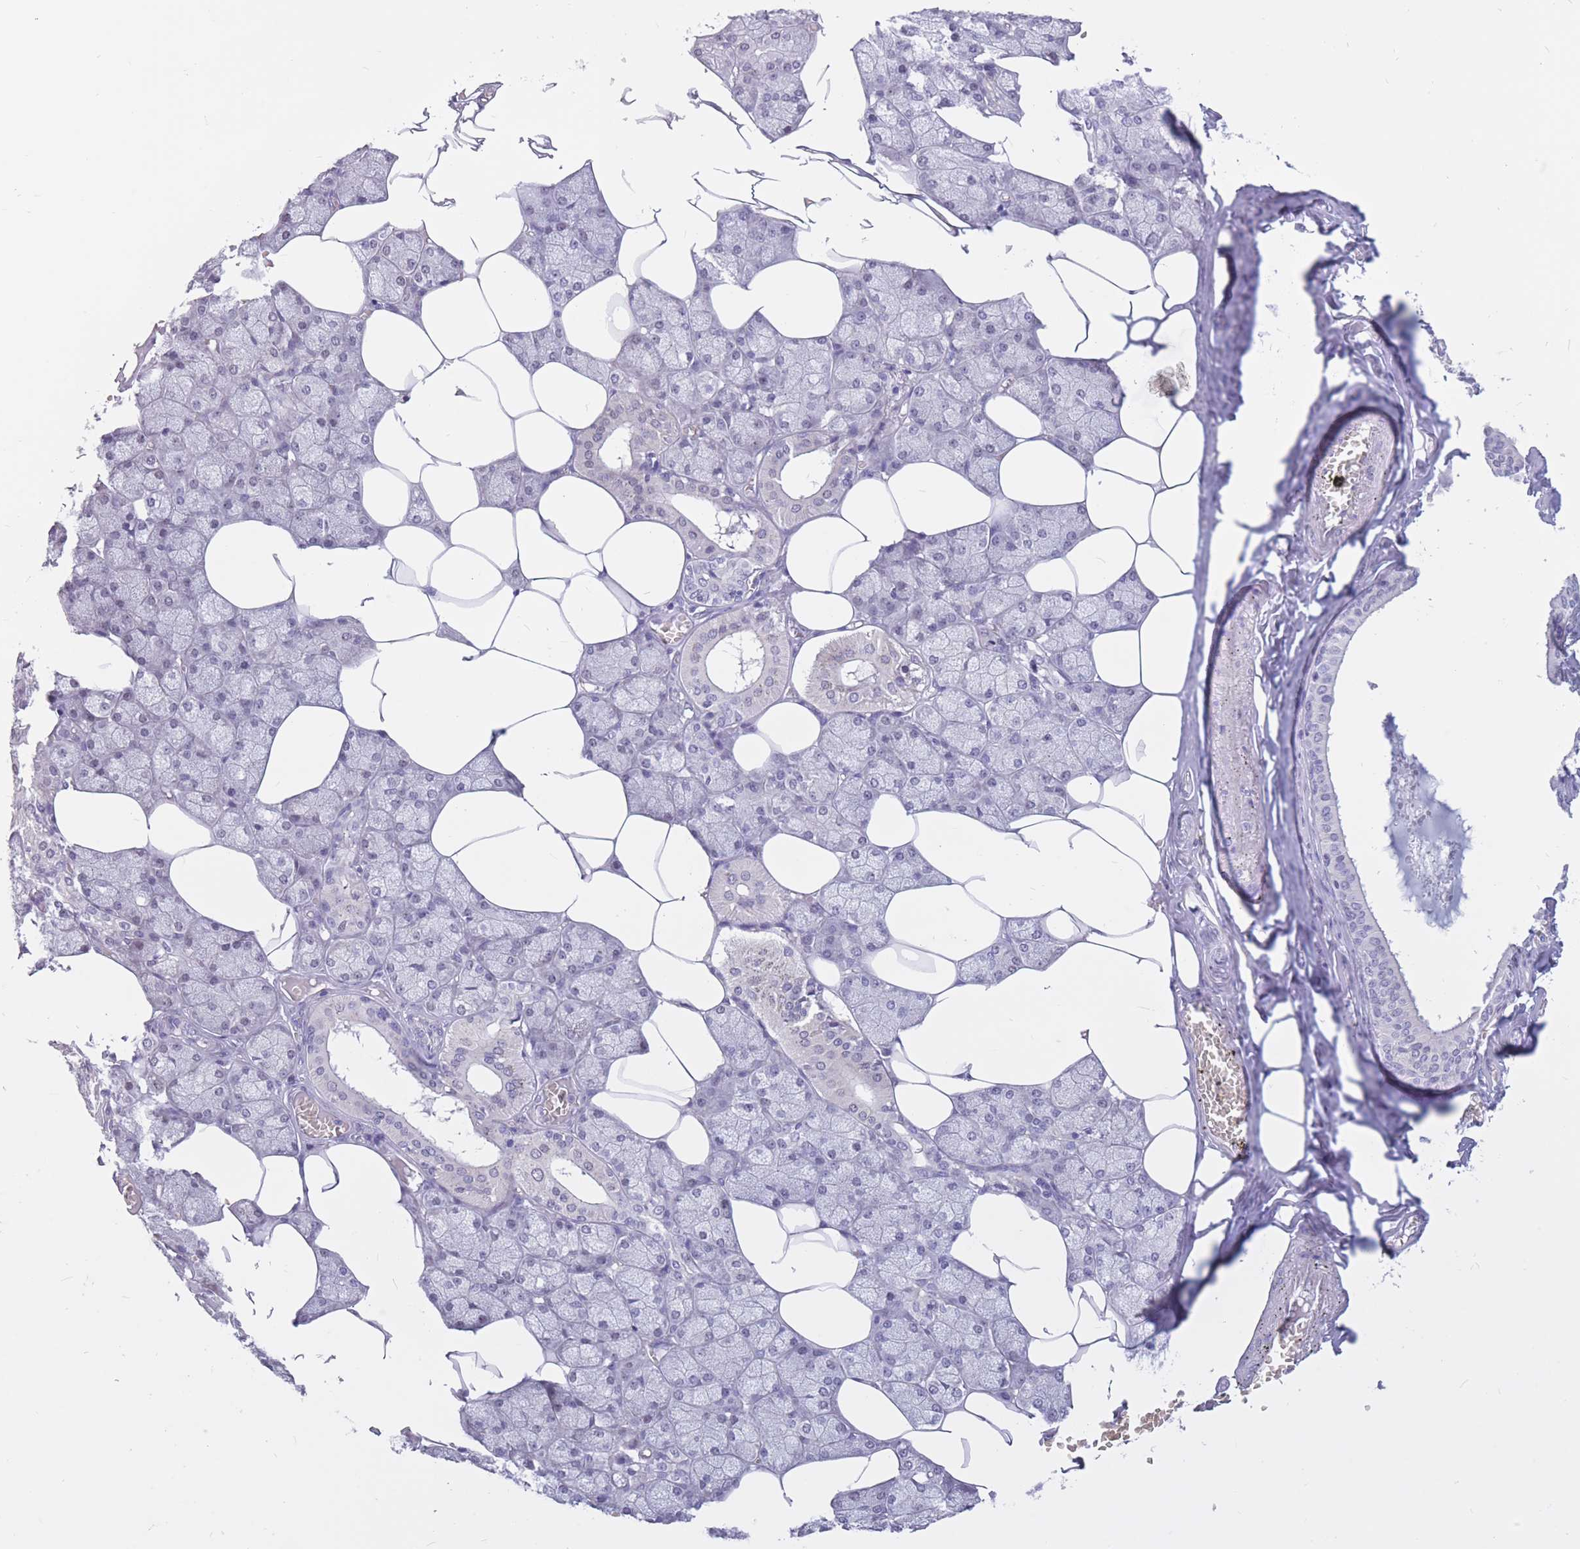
{"staining": {"intensity": "negative", "quantity": "none", "location": "none"}, "tissue": "salivary gland", "cell_type": "Glandular cells", "image_type": "normal", "snomed": [{"axis": "morphology", "description": "Normal tissue, NOS"}, {"axis": "topography", "description": "Salivary gland"}], "caption": "DAB immunohistochemical staining of normal salivary gland shows no significant positivity in glandular cells. (IHC, brightfield microscopy, high magnification).", "gene": "BOP1", "patient": {"sex": "male", "age": 62}}